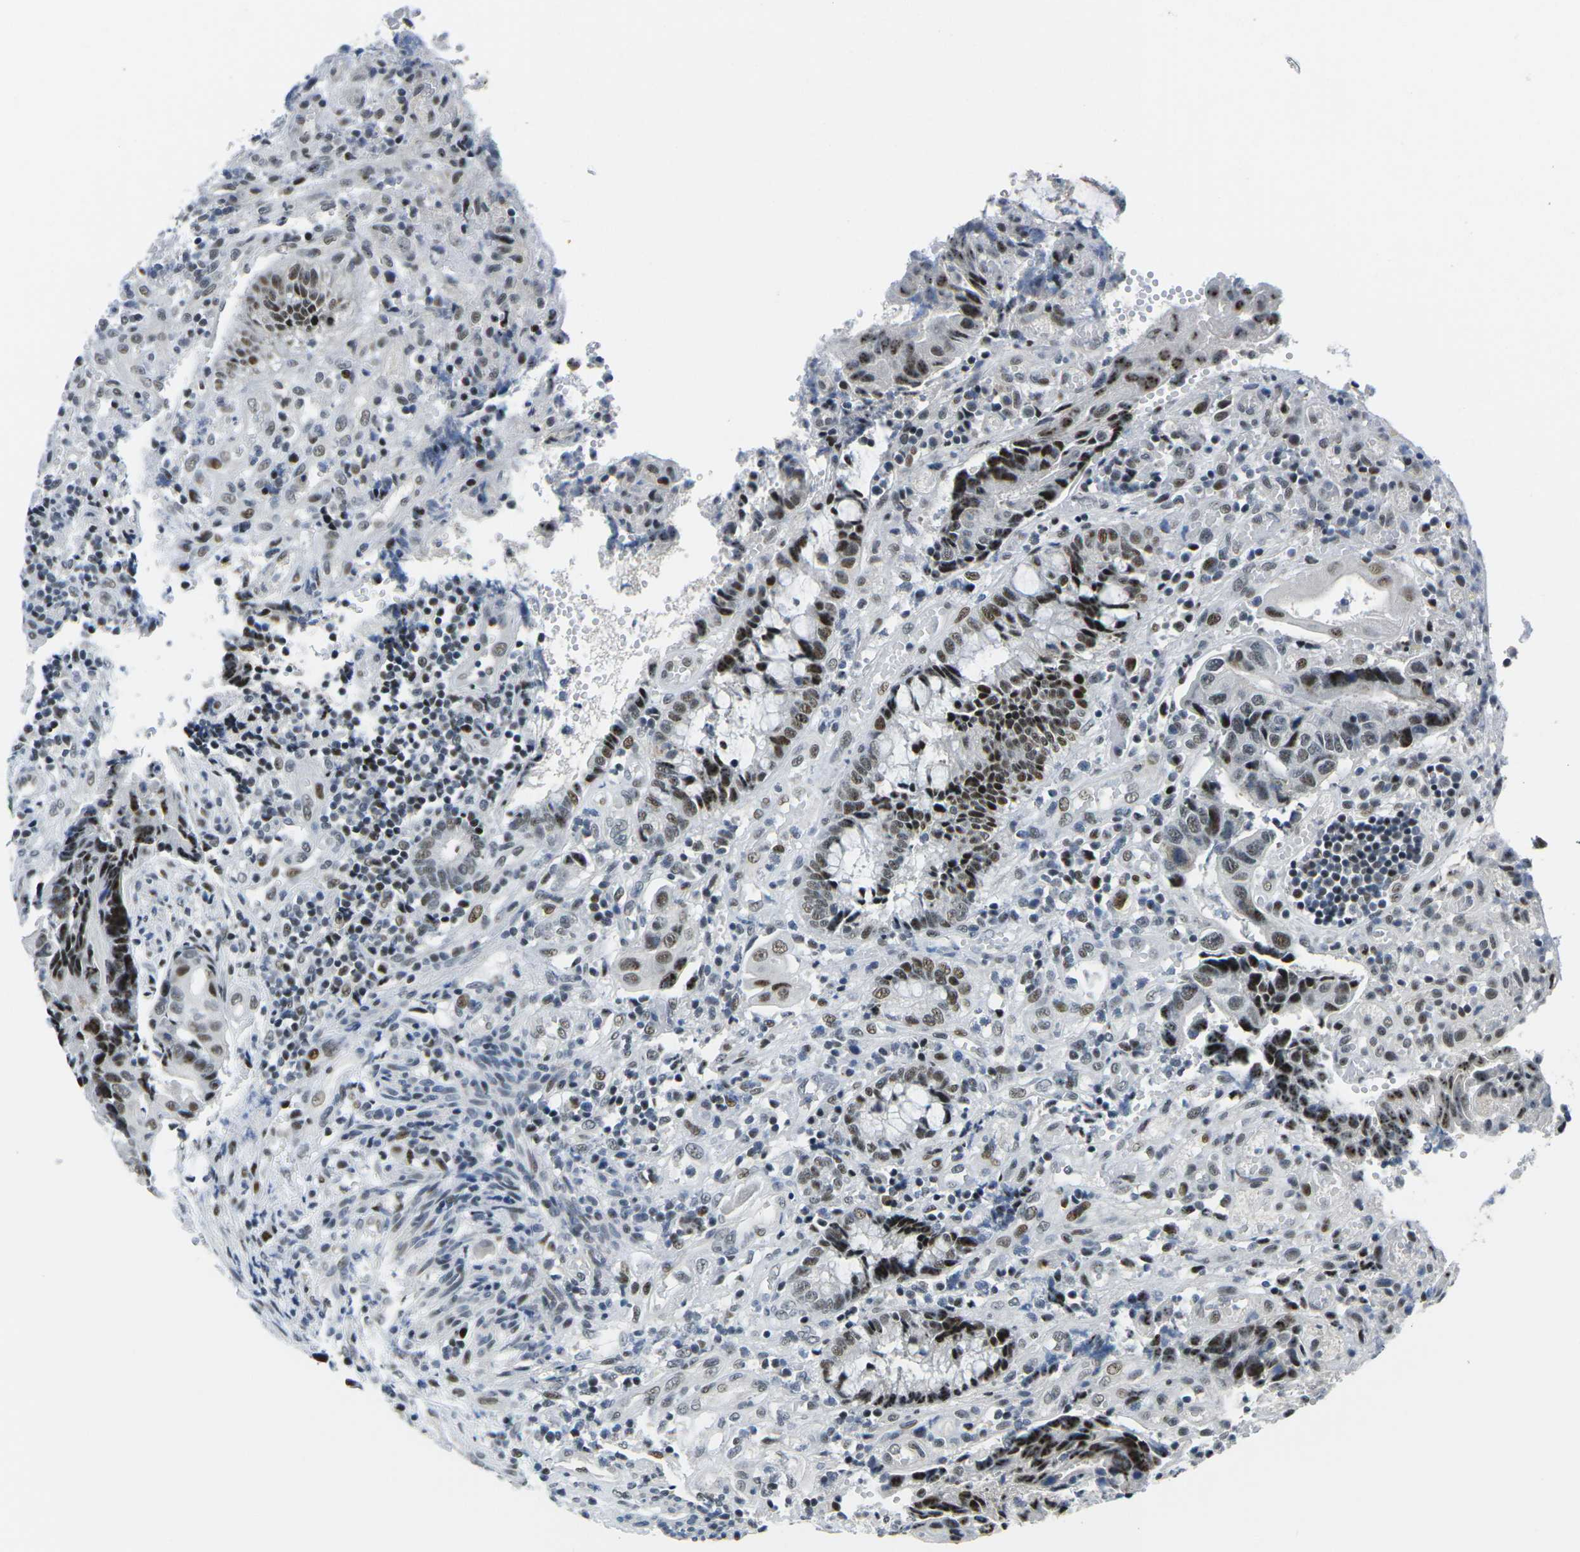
{"staining": {"intensity": "moderate", "quantity": ">75%", "location": "nuclear"}, "tissue": "colorectal cancer", "cell_type": "Tumor cells", "image_type": "cancer", "snomed": [{"axis": "morphology", "description": "Adenocarcinoma, NOS"}, {"axis": "topography", "description": "Colon"}], "caption": "IHC staining of colorectal adenocarcinoma, which exhibits medium levels of moderate nuclear staining in about >75% of tumor cells indicating moderate nuclear protein expression. The staining was performed using DAB (3,3'-diaminobenzidine) (brown) for protein detection and nuclei were counterstained in hematoxylin (blue).", "gene": "PRPF8", "patient": {"sex": "female", "age": 57}}